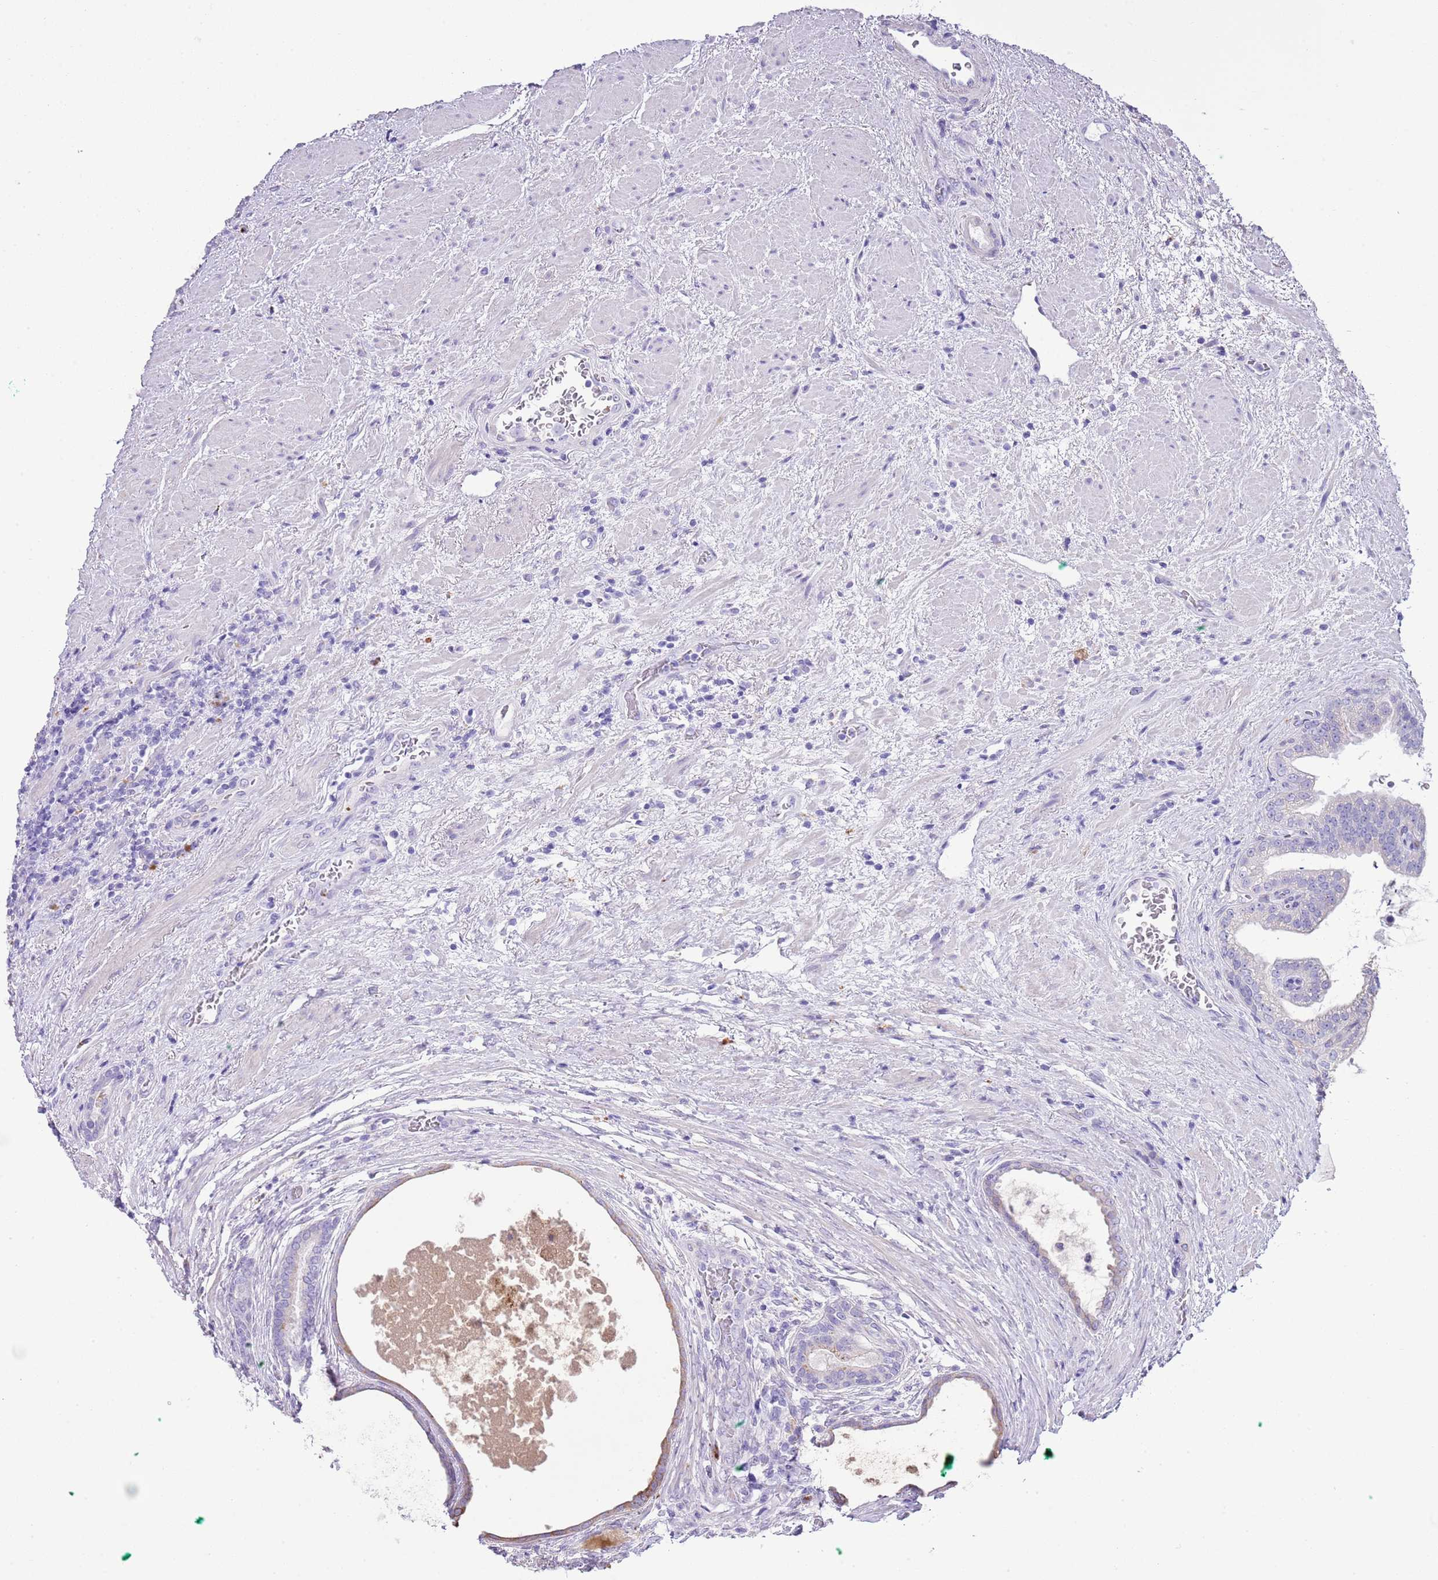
{"staining": {"intensity": "negative", "quantity": "none", "location": "none"}, "tissue": "prostate cancer", "cell_type": "Tumor cells", "image_type": "cancer", "snomed": [{"axis": "morphology", "description": "Adenocarcinoma, High grade"}, {"axis": "topography", "description": "Prostate"}], "caption": "High magnification brightfield microscopy of prostate cancer (adenocarcinoma (high-grade)) stained with DAB (brown) and counterstained with hematoxylin (blue): tumor cells show no significant staining.", "gene": "ABHD17C", "patient": {"sex": "male", "age": 70}}